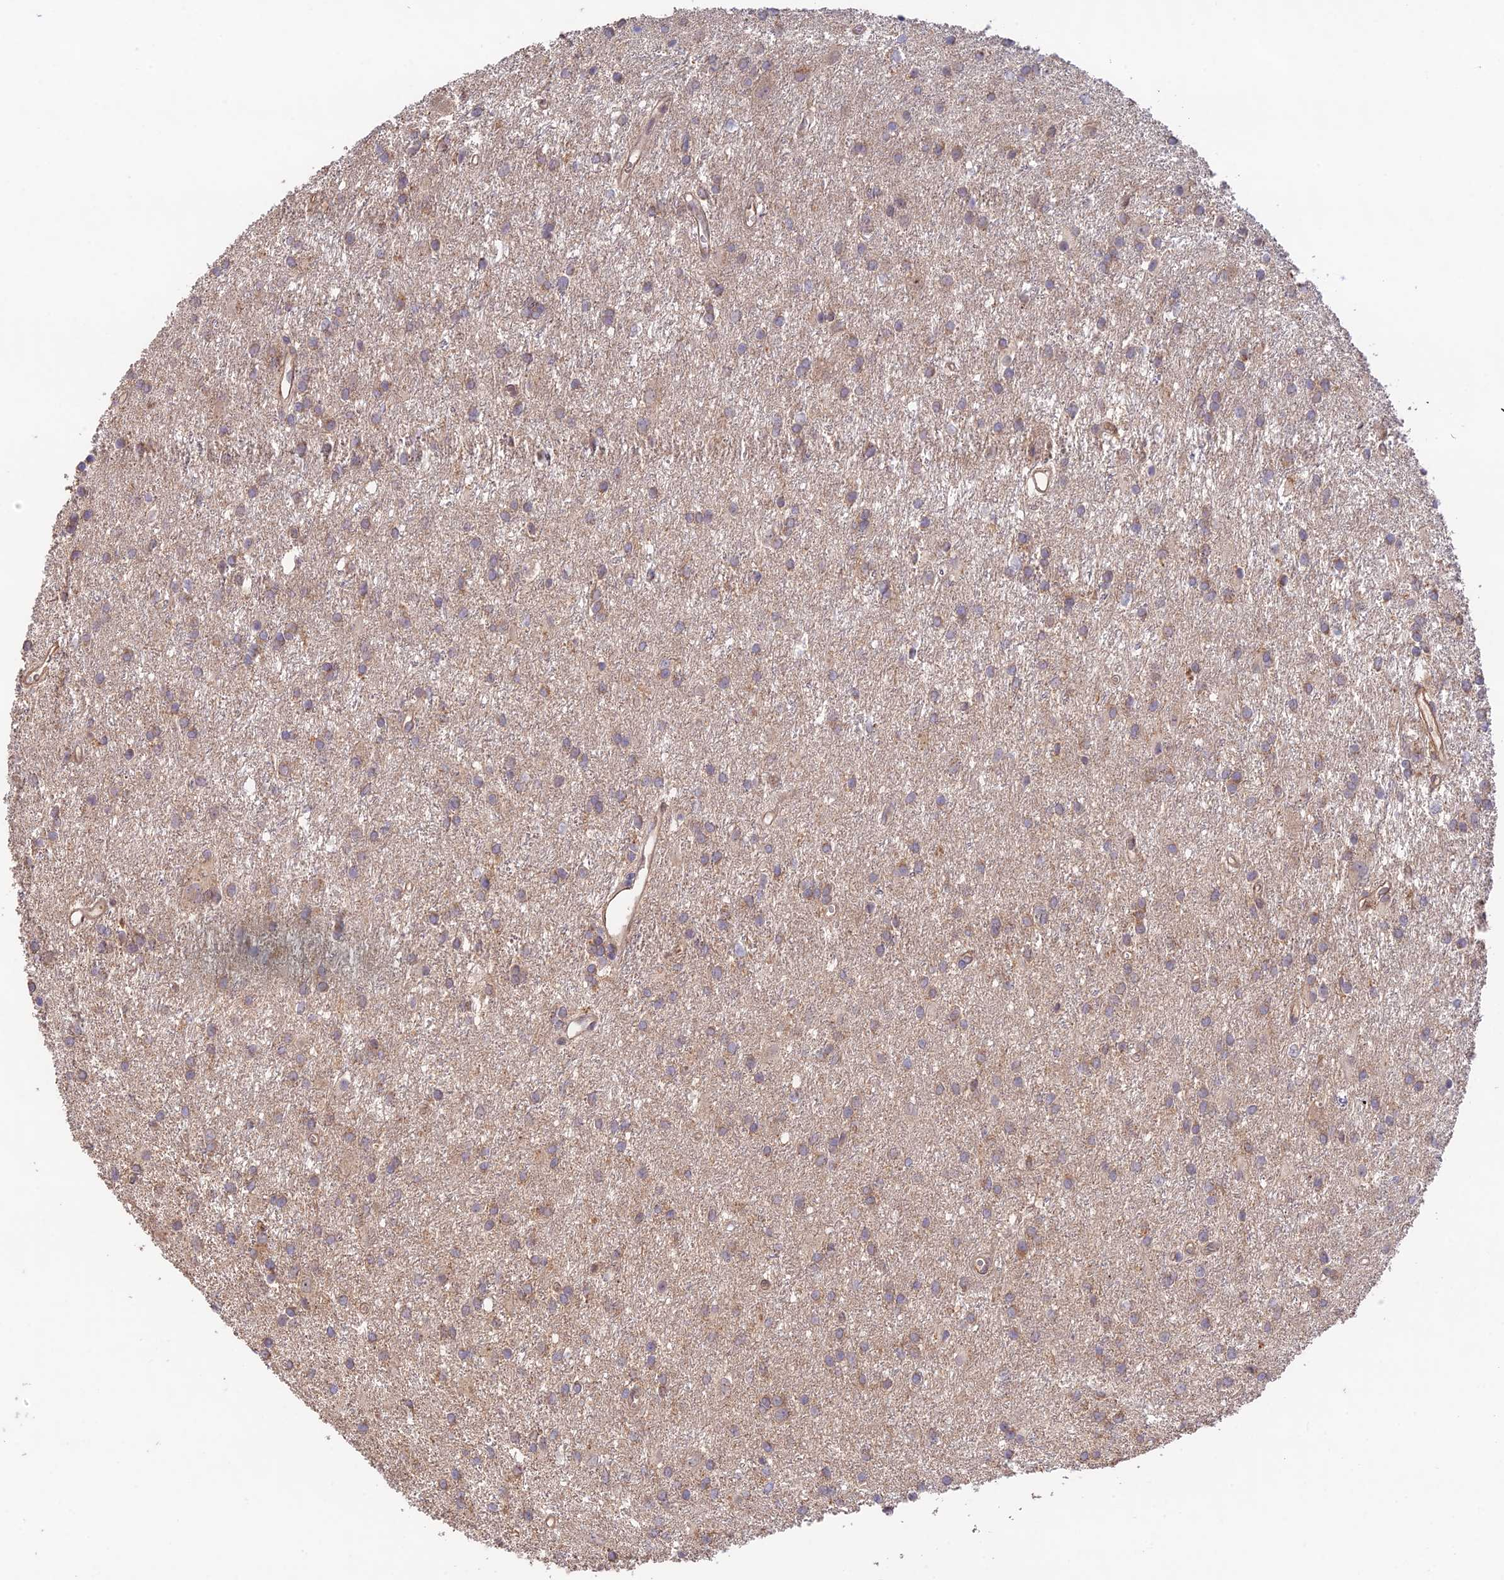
{"staining": {"intensity": "weak", "quantity": "25%-75%", "location": "cytoplasmic/membranous"}, "tissue": "glioma", "cell_type": "Tumor cells", "image_type": "cancer", "snomed": [{"axis": "morphology", "description": "Glioma, malignant, High grade"}, {"axis": "topography", "description": "Brain"}], "caption": "A brown stain shows weak cytoplasmic/membranous expression of a protein in high-grade glioma (malignant) tumor cells. (IHC, brightfield microscopy, high magnification).", "gene": "CLCF1", "patient": {"sex": "female", "age": 50}}